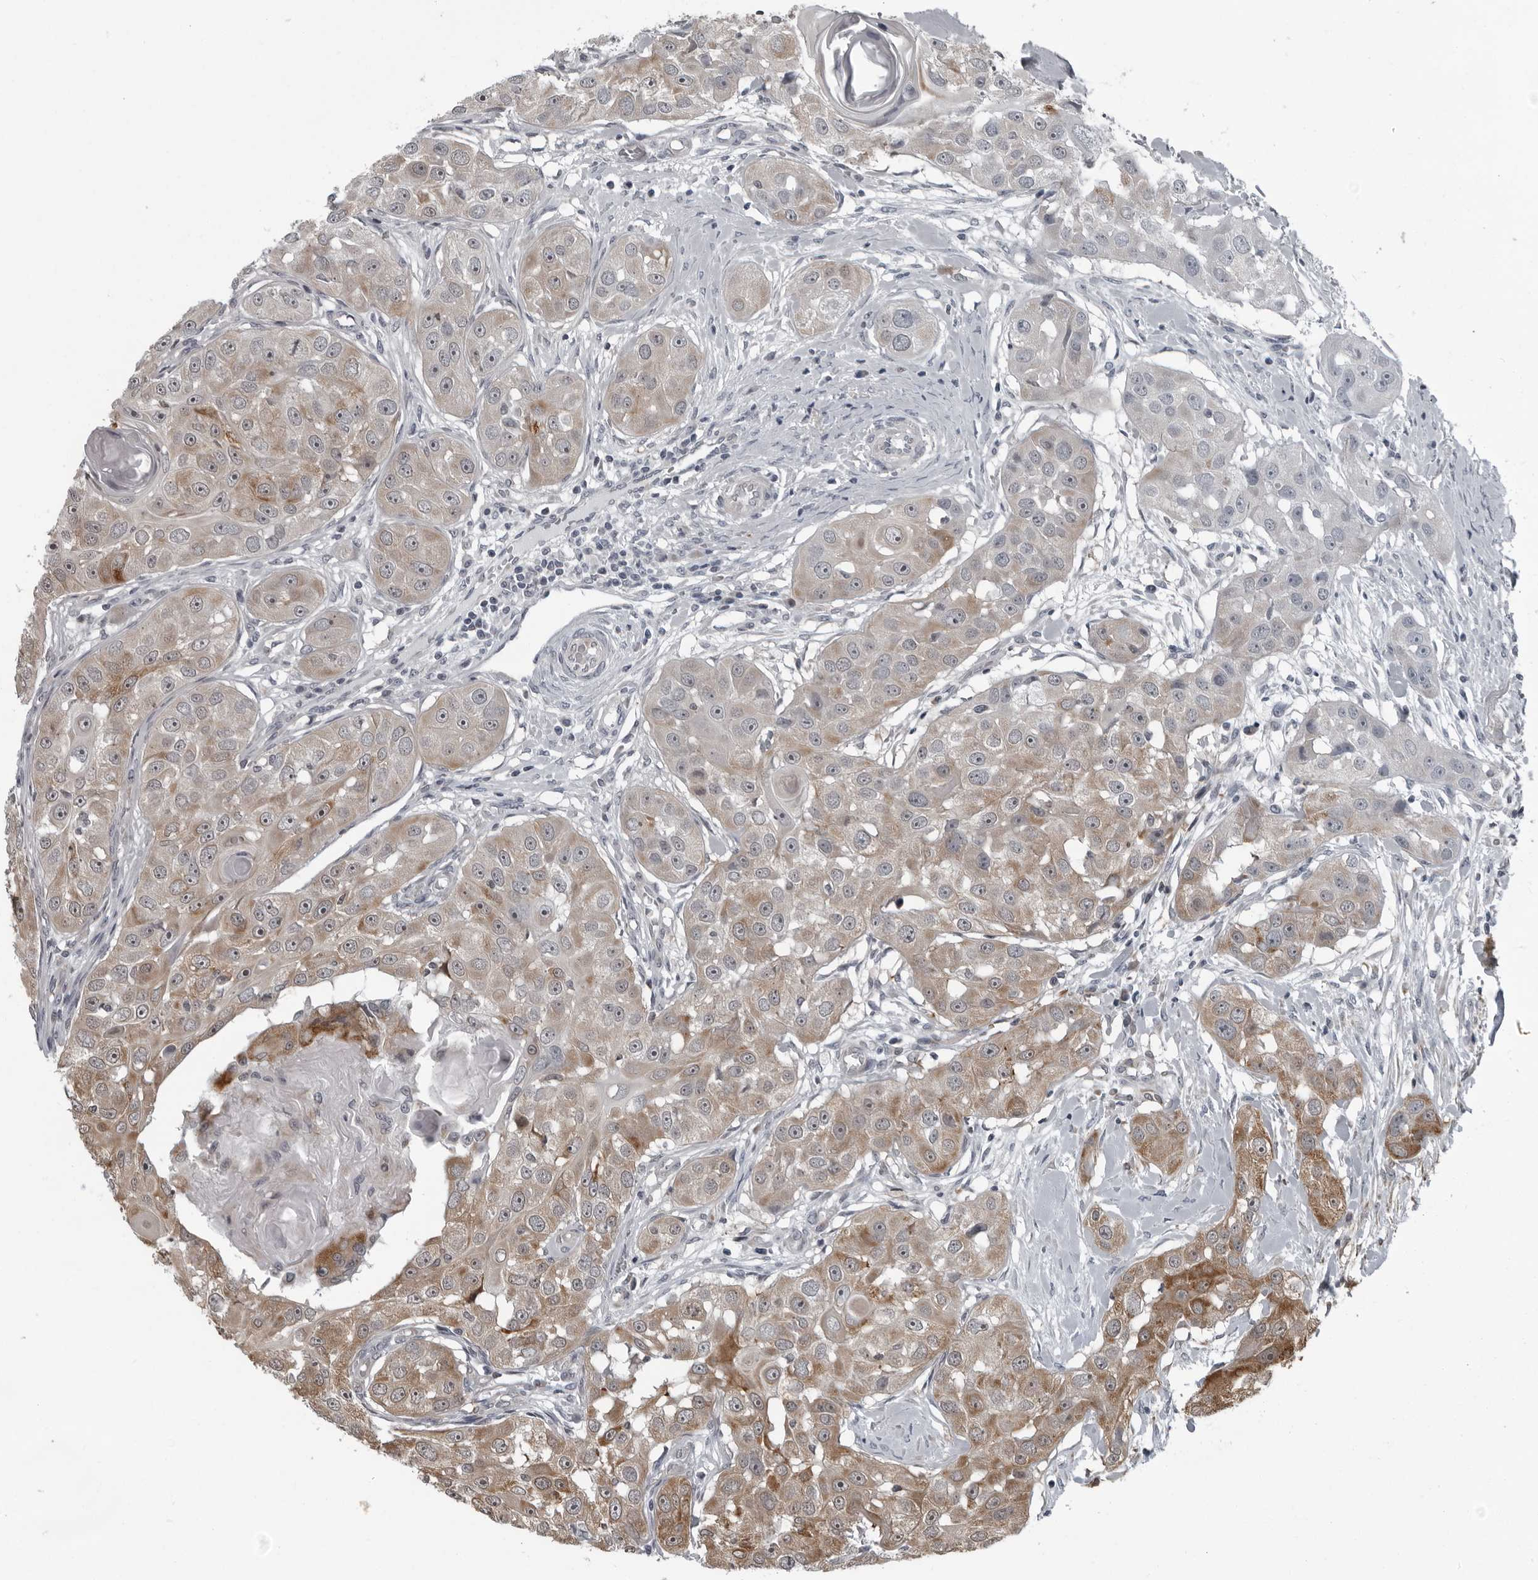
{"staining": {"intensity": "moderate", "quantity": "25%-75%", "location": "cytoplasmic/membranous,nuclear"}, "tissue": "head and neck cancer", "cell_type": "Tumor cells", "image_type": "cancer", "snomed": [{"axis": "morphology", "description": "Normal tissue, NOS"}, {"axis": "morphology", "description": "Squamous cell carcinoma, NOS"}, {"axis": "topography", "description": "Skeletal muscle"}, {"axis": "topography", "description": "Head-Neck"}], "caption": "A brown stain shows moderate cytoplasmic/membranous and nuclear expression of a protein in head and neck cancer (squamous cell carcinoma) tumor cells.", "gene": "RTCA", "patient": {"sex": "male", "age": 51}}